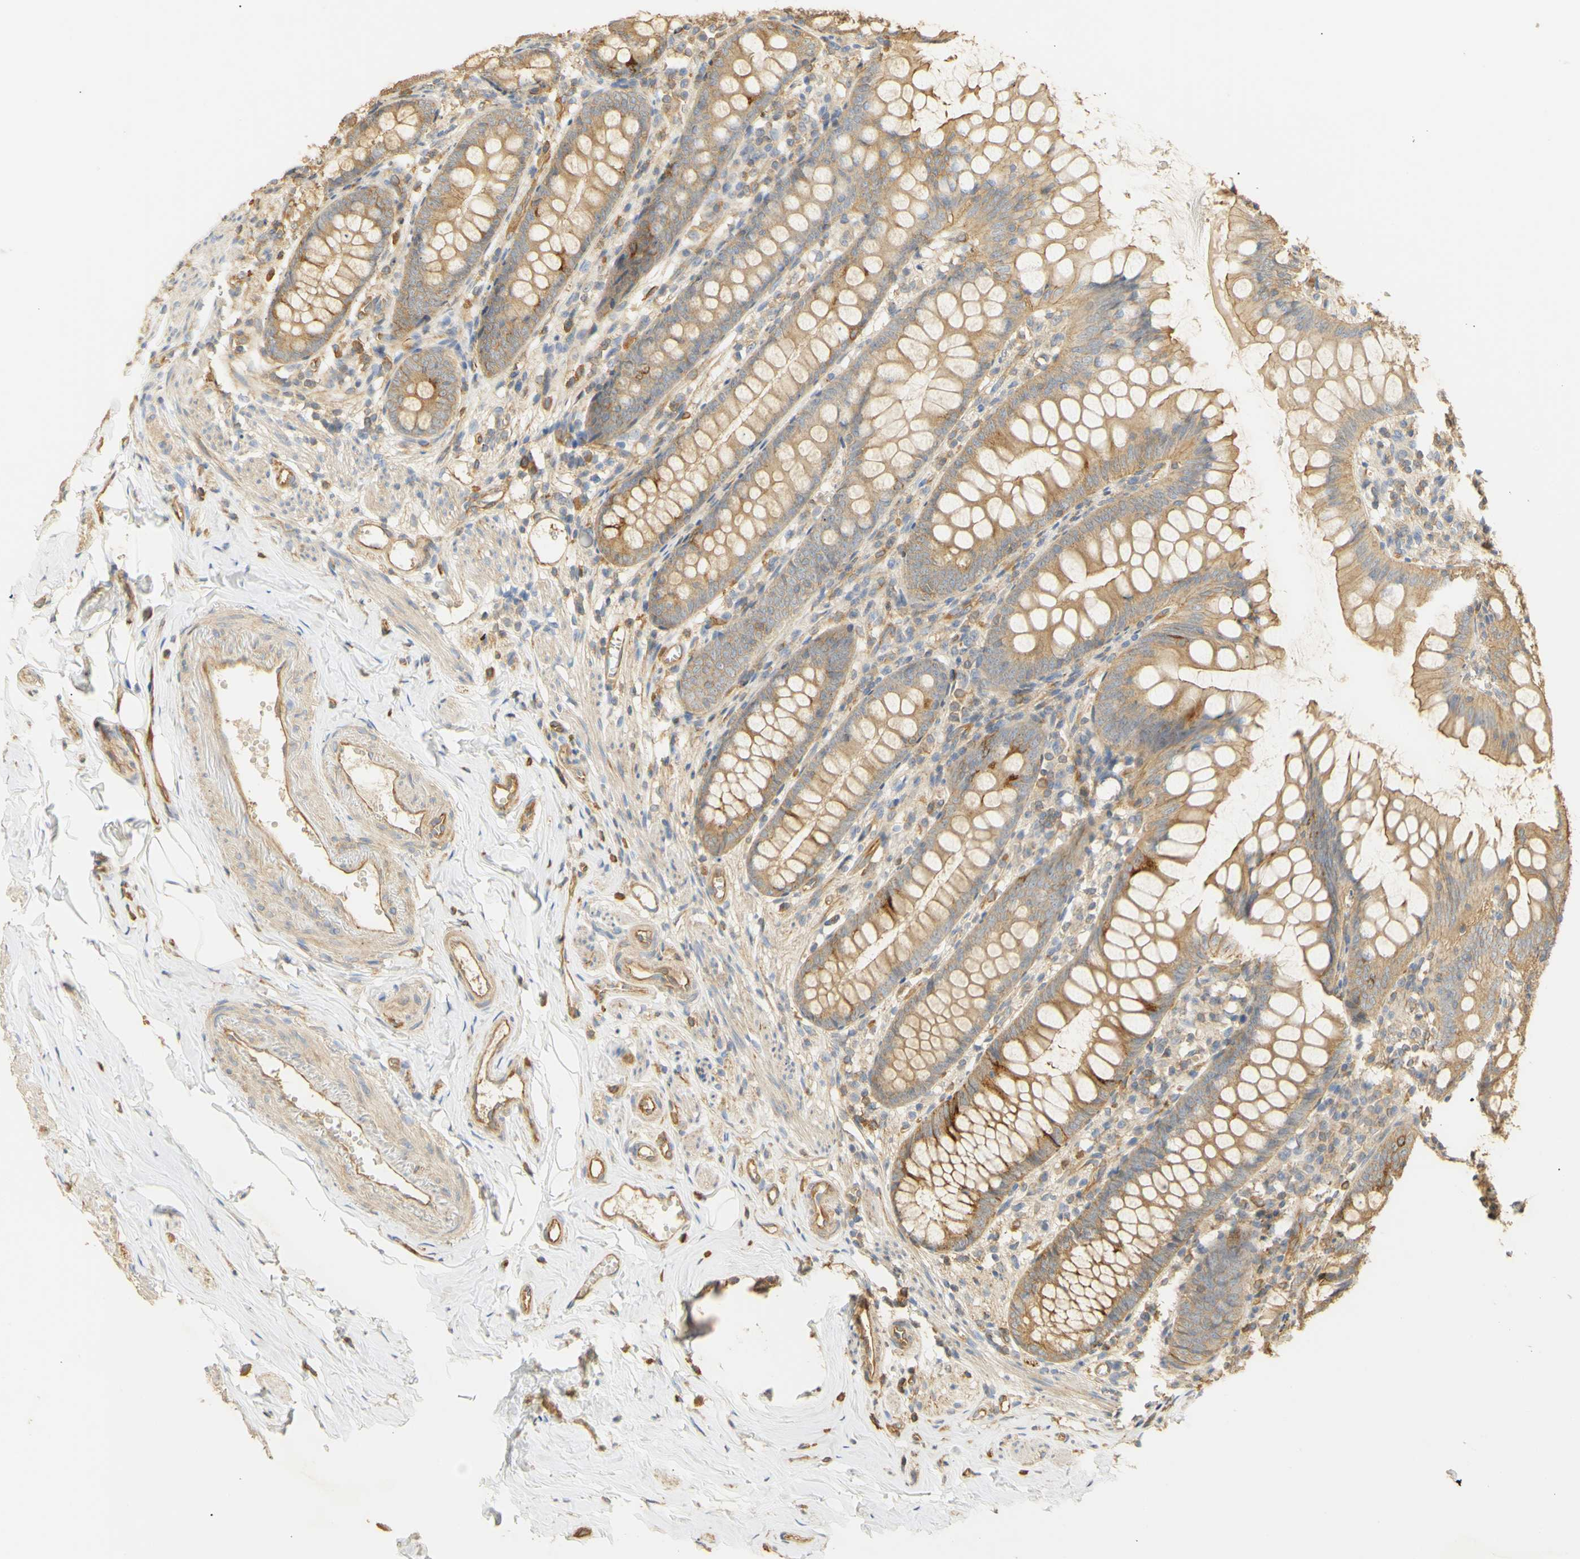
{"staining": {"intensity": "moderate", "quantity": ">75%", "location": "cytoplasmic/membranous"}, "tissue": "appendix", "cell_type": "Glandular cells", "image_type": "normal", "snomed": [{"axis": "morphology", "description": "Normal tissue, NOS"}, {"axis": "topography", "description": "Appendix"}], "caption": "Human appendix stained for a protein (brown) demonstrates moderate cytoplasmic/membranous positive positivity in about >75% of glandular cells.", "gene": "KCNE4", "patient": {"sex": "female", "age": 77}}